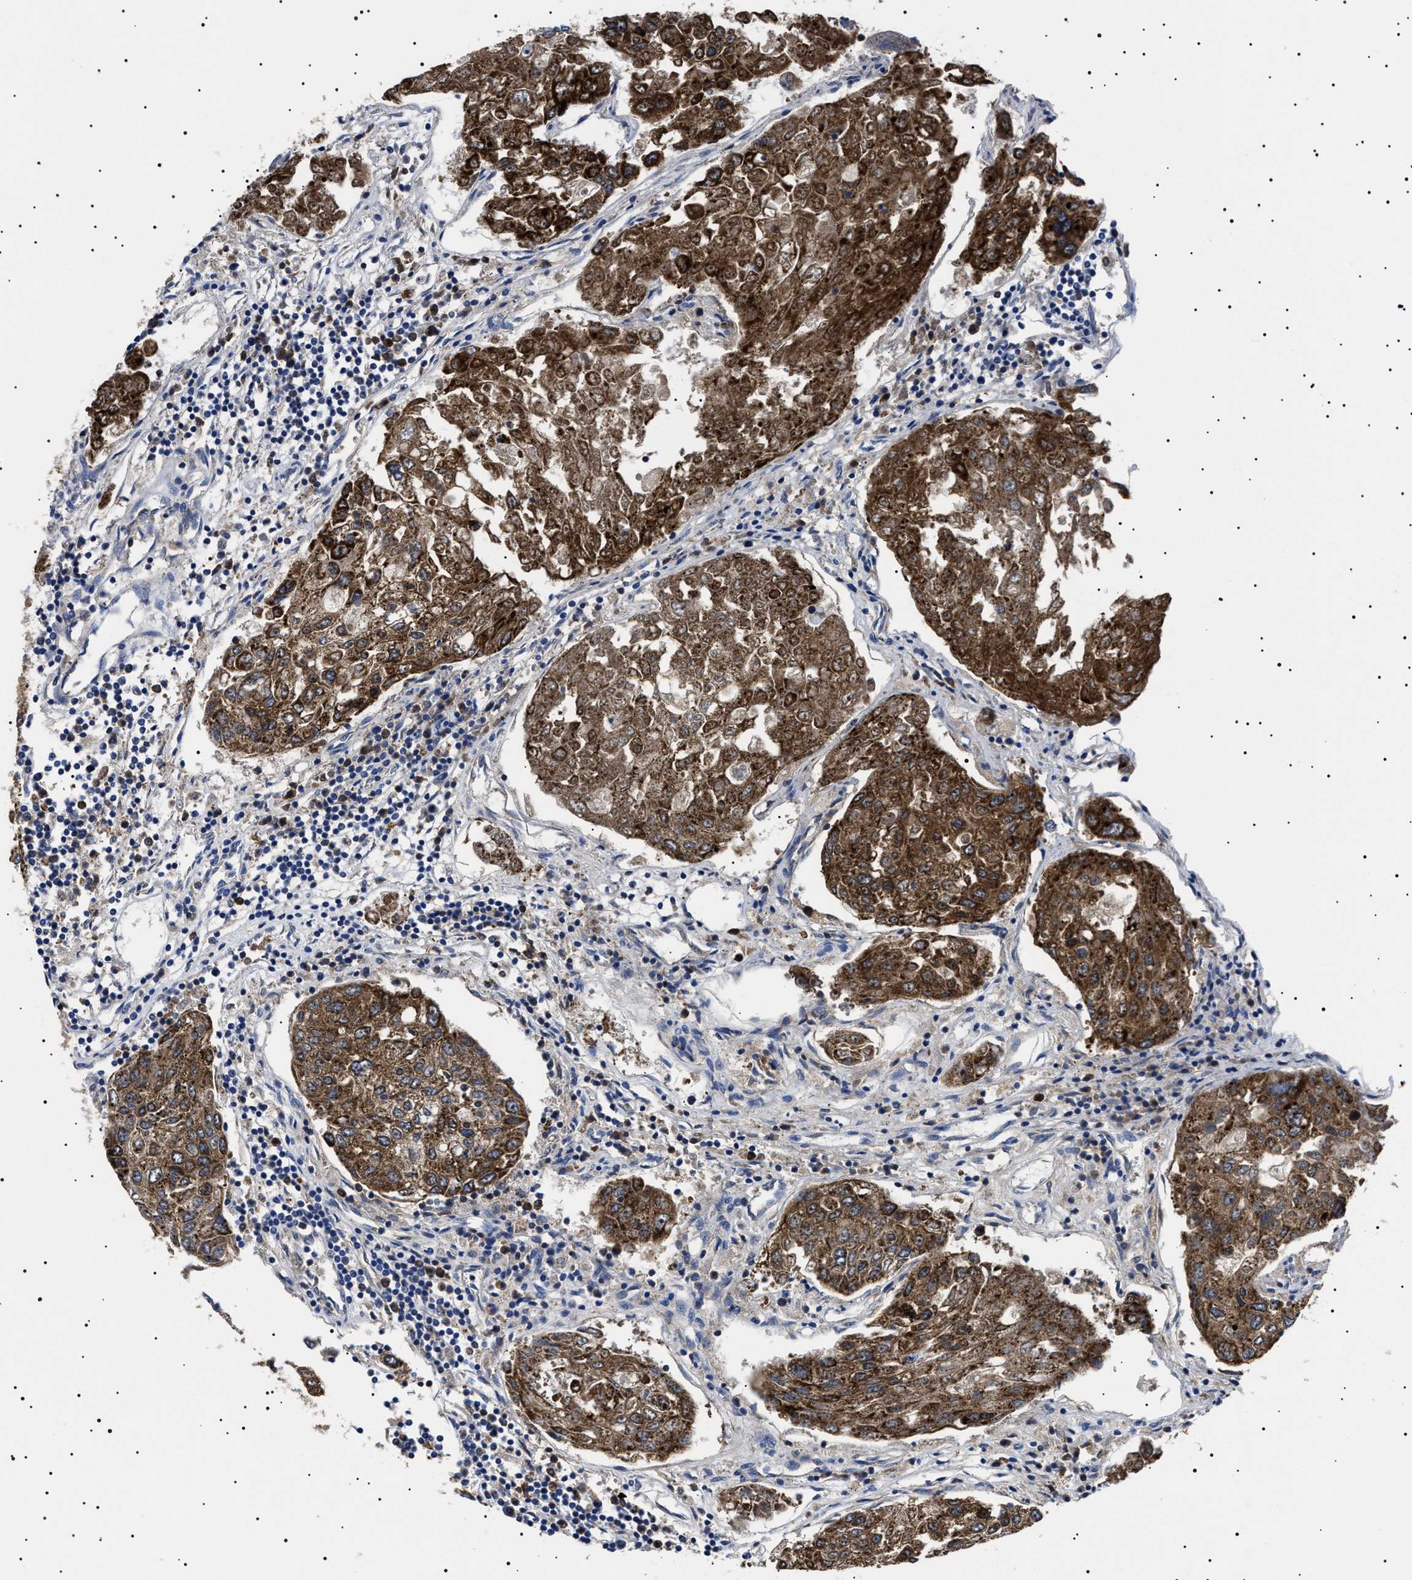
{"staining": {"intensity": "strong", "quantity": ">75%", "location": "cytoplasmic/membranous"}, "tissue": "urothelial cancer", "cell_type": "Tumor cells", "image_type": "cancer", "snomed": [{"axis": "morphology", "description": "Urothelial carcinoma, High grade"}, {"axis": "topography", "description": "Lymph node"}, {"axis": "topography", "description": "Urinary bladder"}], "caption": "The image exhibits a brown stain indicating the presence of a protein in the cytoplasmic/membranous of tumor cells in urothelial cancer. (DAB IHC, brown staining for protein, blue staining for nuclei).", "gene": "CHRDL2", "patient": {"sex": "male", "age": 51}}